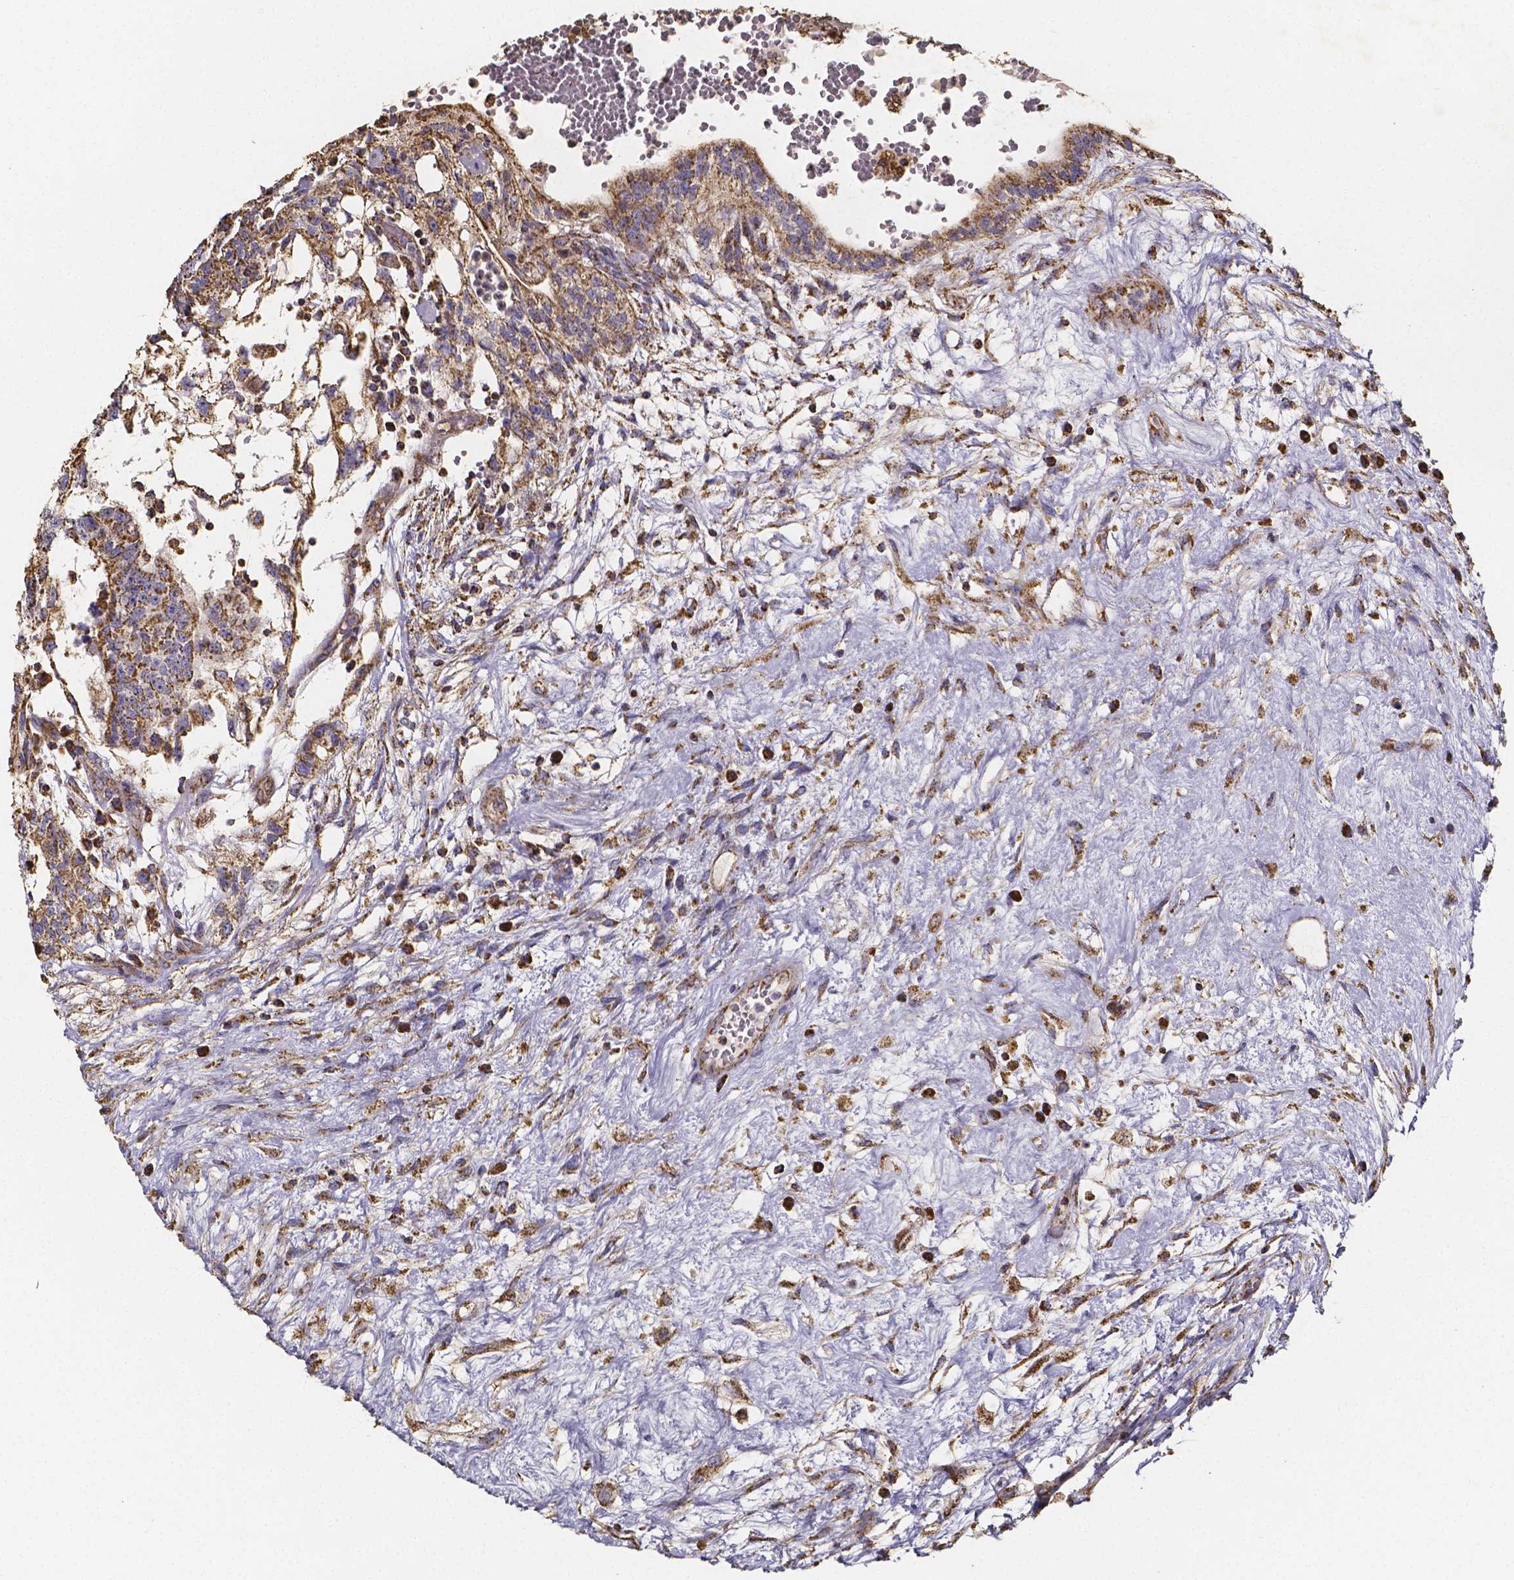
{"staining": {"intensity": "moderate", "quantity": ">75%", "location": "cytoplasmic/membranous"}, "tissue": "testis cancer", "cell_type": "Tumor cells", "image_type": "cancer", "snomed": [{"axis": "morphology", "description": "Normal tissue, NOS"}, {"axis": "morphology", "description": "Carcinoma, Embryonal, NOS"}, {"axis": "topography", "description": "Testis"}], "caption": "The micrograph shows staining of testis cancer (embryonal carcinoma), revealing moderate cytoplasmic/membranous protein staining (brown color) within tumor cells.", "gene": "SLC35D2", "patient": {"sex": "male", "age": 32}}